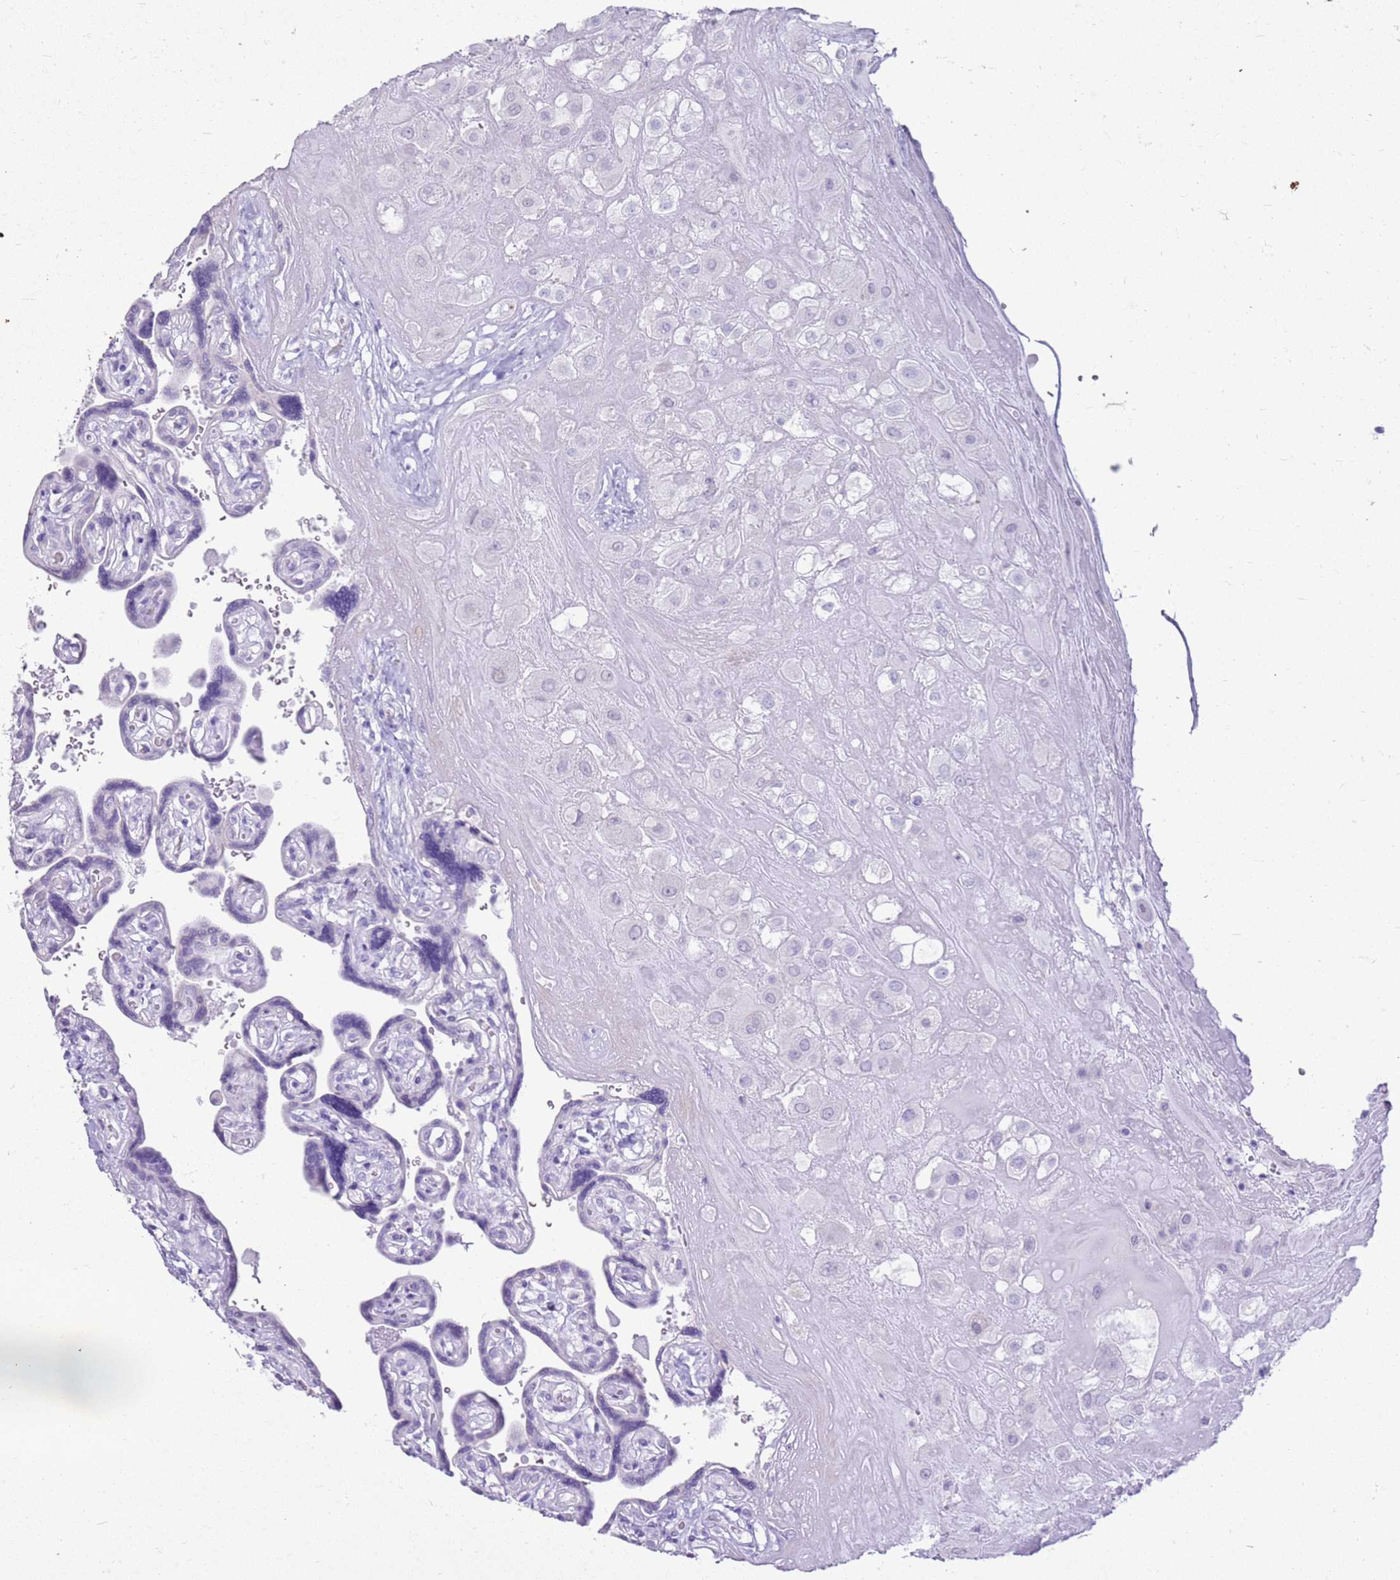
{"staining": {"intensity": "negative", "quantity": "none", "location": "none"}, "tissue": "placenta", "cell_type": "Decidual cells", "image_type": "normal", "snomed": [{"axis": "morphology", "description": "Normal tissue, NOS"}, {"axis": "topography", "description": "Placenta"}], "caption": "Decidual cells show no significant protein expression in benign placenta.", "gene": "CA8", "patient": {"sex": "female", "age": 32}}